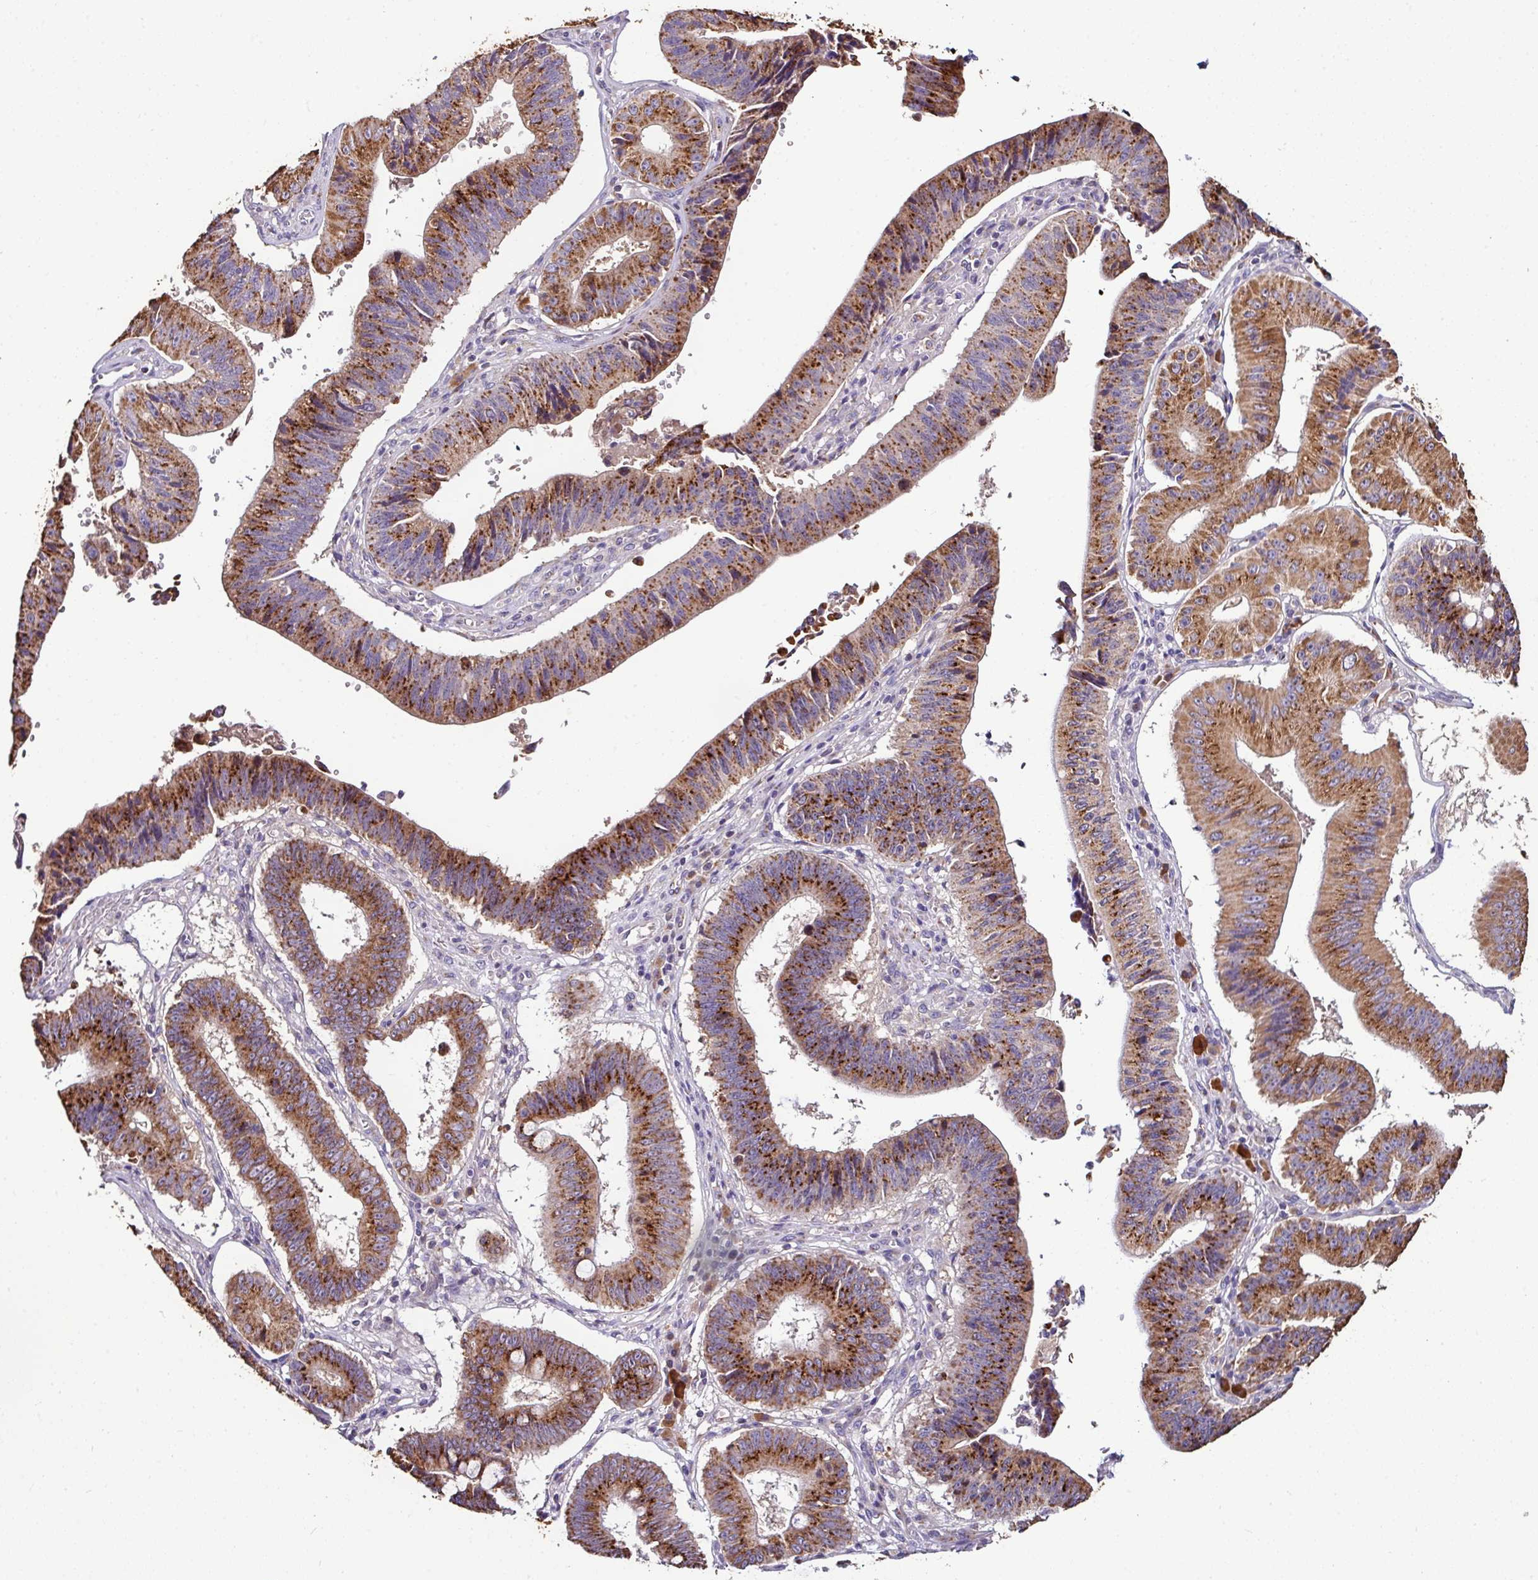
{"staining": {"intensity": "strong", "quantity": ">75%", "location": "cytoplasmic/membranous"}, "tissue": "stomach cancer", "cell_type": "Tumor cells", "image_type": "cancer", "snomed": [{"axis": "morphology", "description": "Adenocarcinoma, NOS"}, {"axis": "topography", "description": "Stomach"}], "caption": "Immunohistochemistry (IHC) (DAB) staining of human adenocarcinoma (stomach) reveals strong cytoplasmic/membranous protein staining in approximately >75% of tumor cells. (DAB IHC with brightfield microscopy, high magnification).", "gene": "CPD", "patient": {"sex": "male", "age": 59}}